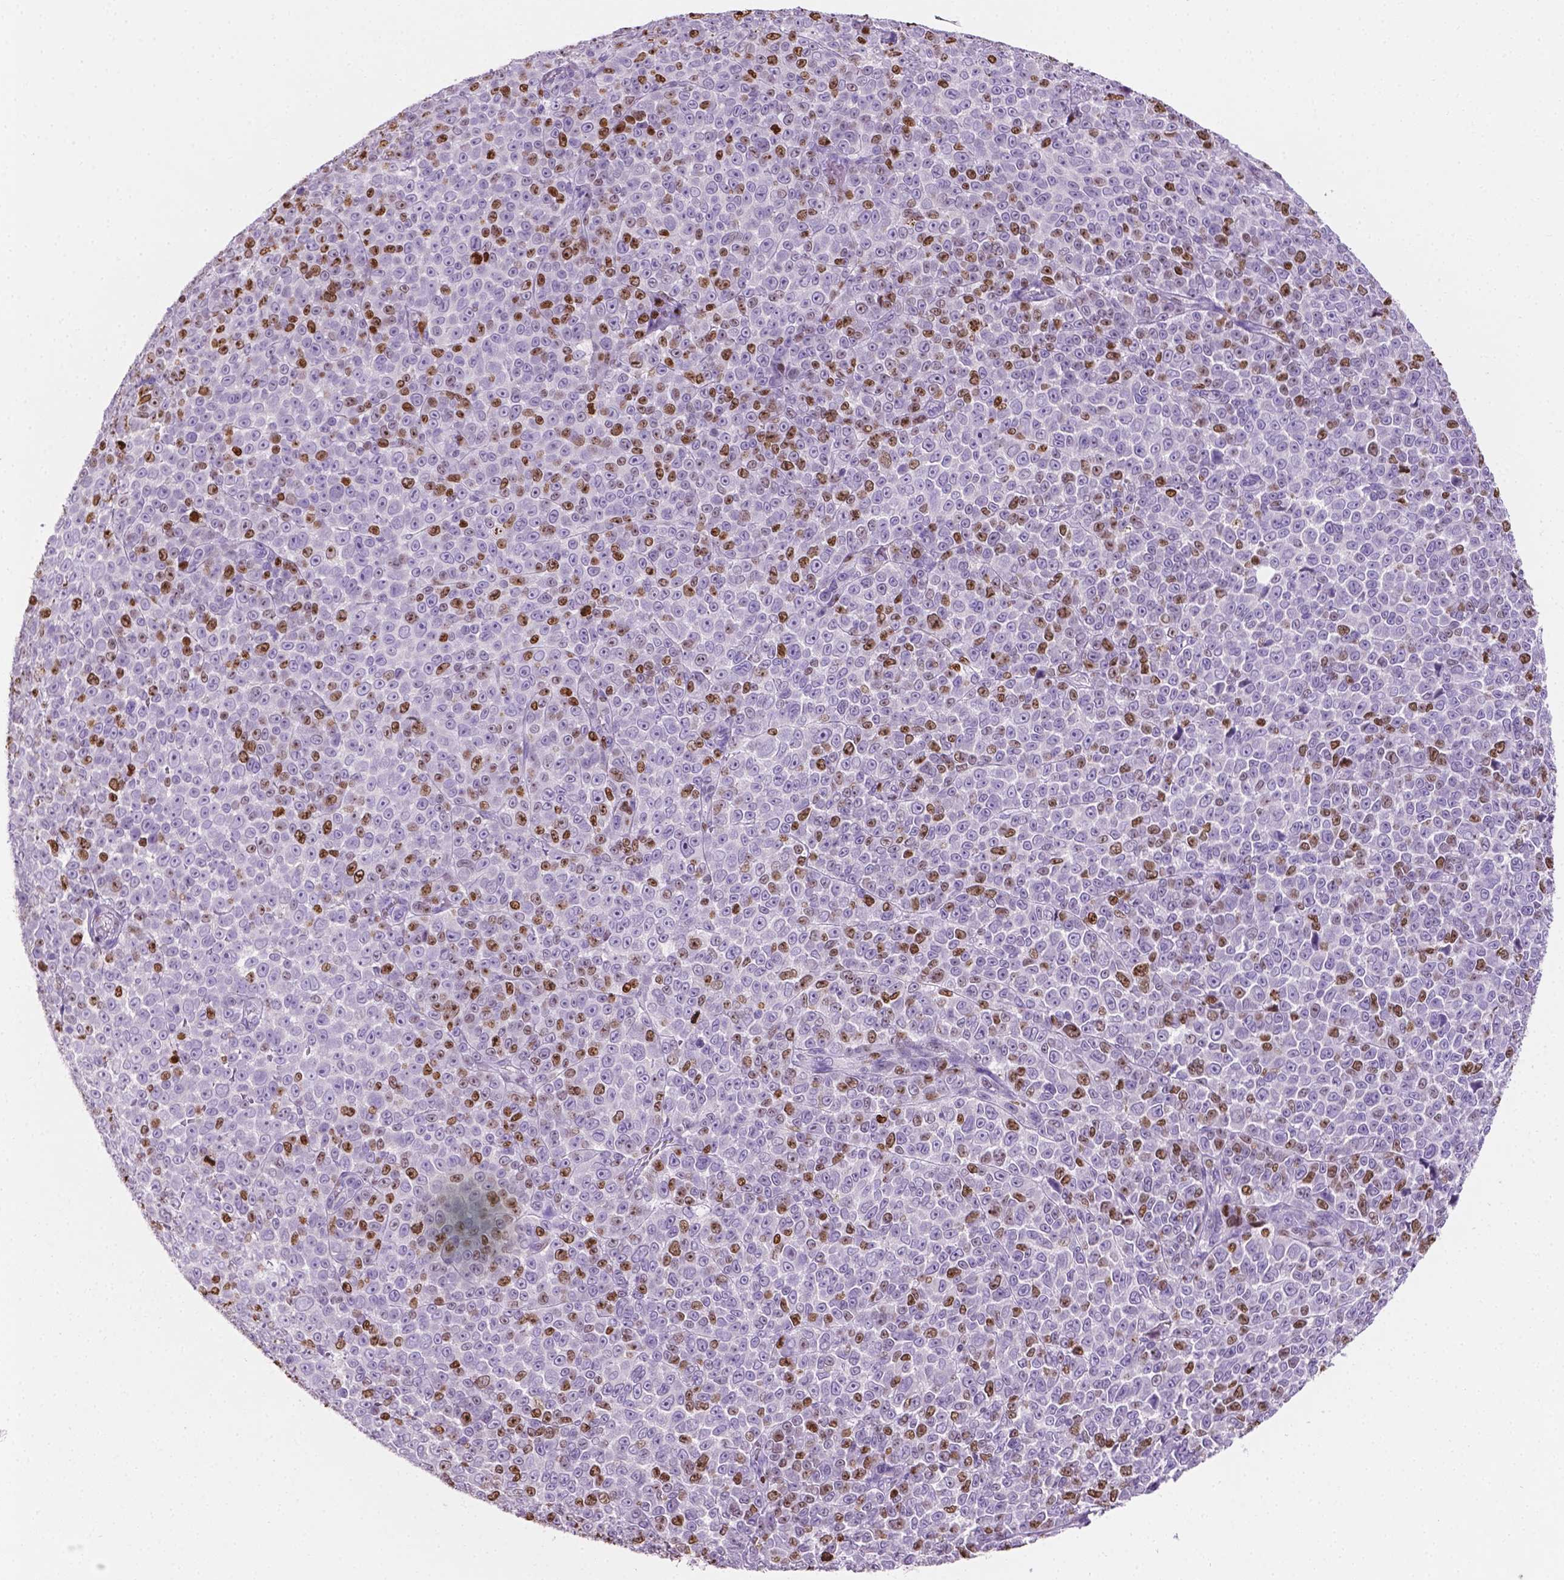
{"staining": {"intensity": "moderate", "quantity": "25%-75%", "location": "nuclear"}, "tissue": "melanoma", "cell_type": "Tumor cells", "image_type": "cancer", "snomed": [{"axis": "morphology", "description": "Malignant melanoma, NOS"}, {"axis": "topography", "description": "Skin"}], "caption": "This is a photomicrograph of immunohistochemistry staining of malignant melanoma, which shows moderate positivity in the nuclear of tumor cells.", "gene": "SIAH2", "patient": {"sex": "female", "age": 95}}